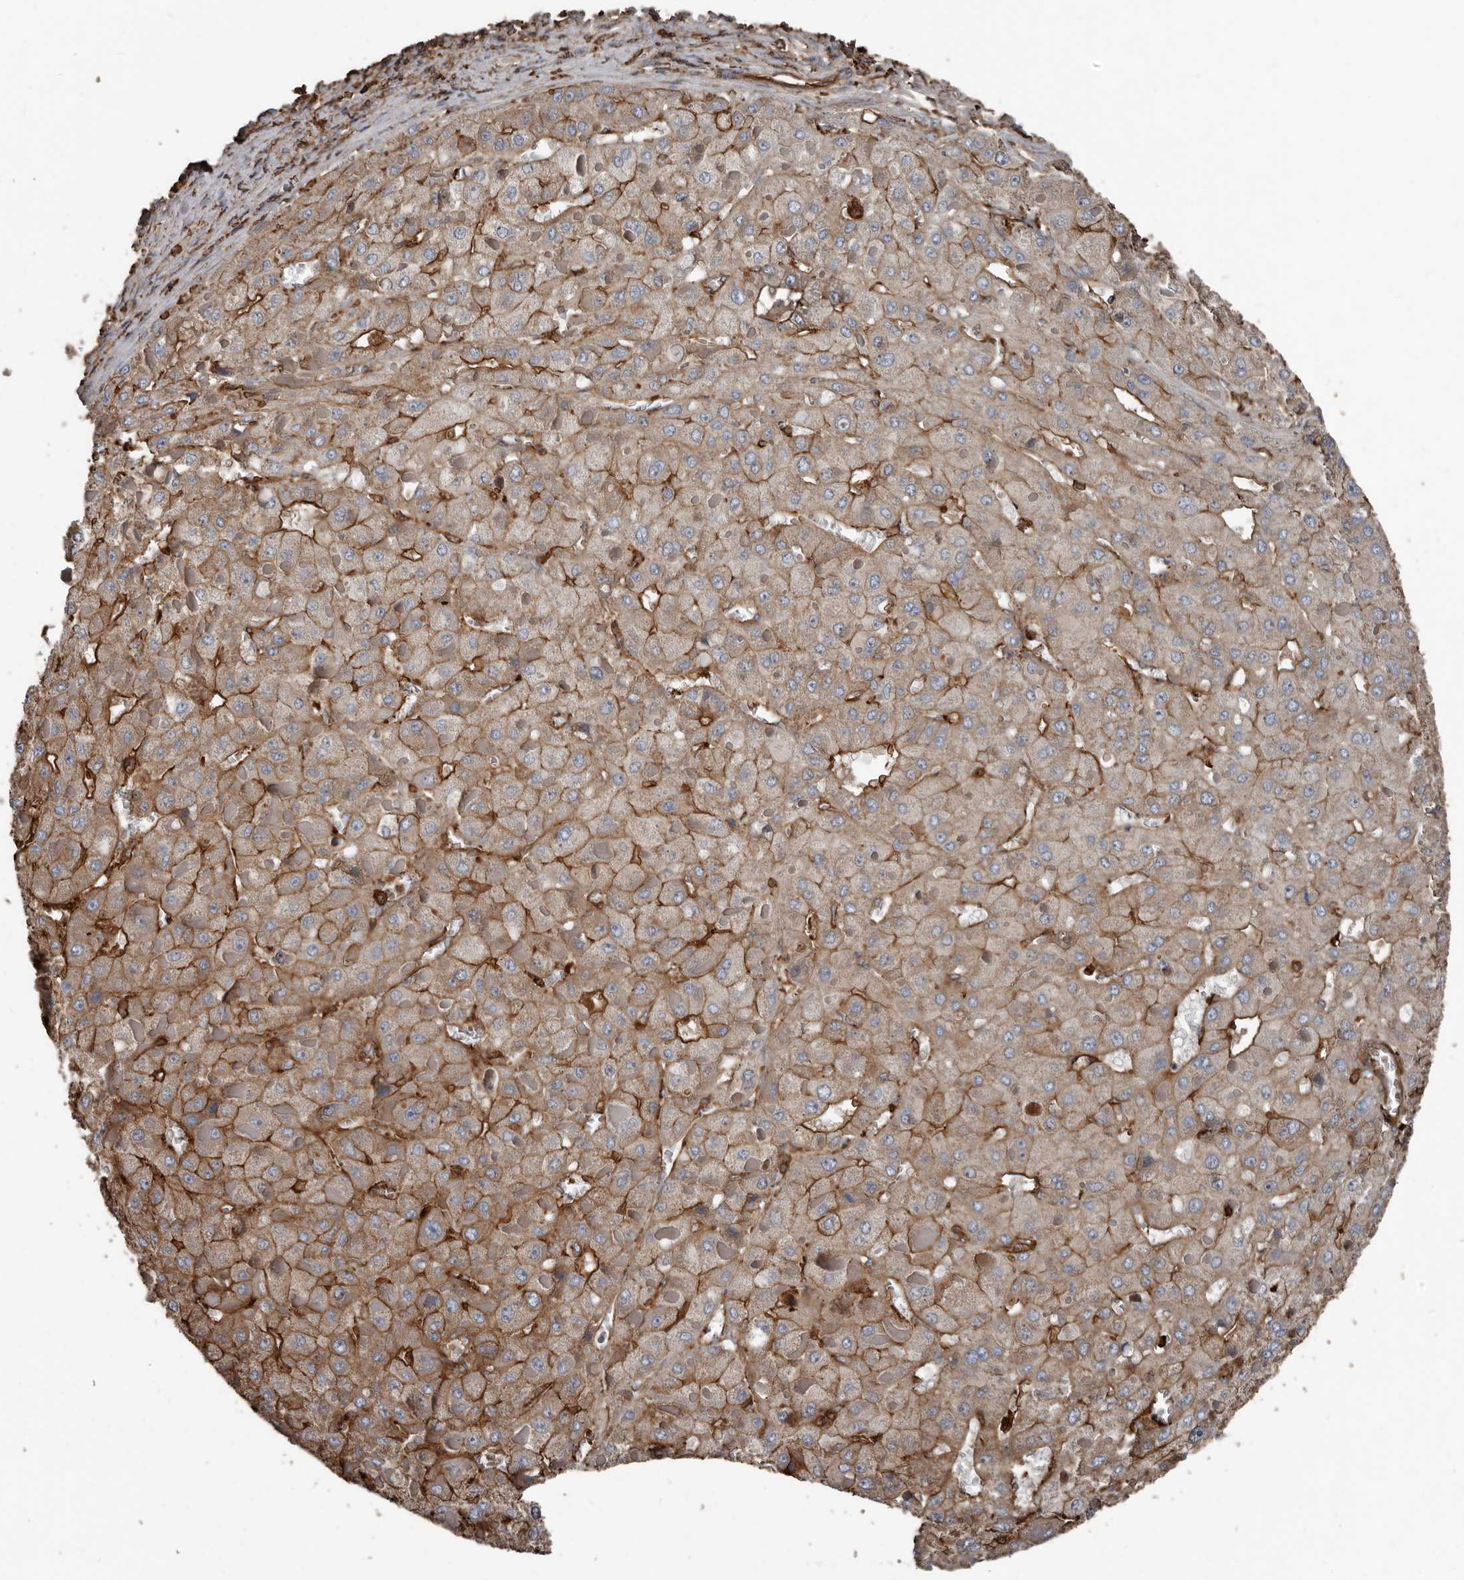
{"staining": {"intensity": "moderate", "quantity": "25%-75%", "location": "cytoplasmic/membranous"}, "tissue": "liver cancer", "cell_type": "Tumor cells", "image_type": "cancer", "snomed": [{"axis": "morphology", "description": "Carcinoma, Hepatocellular, NOS"}, {"axis": "topography", "description": "Liver"}], "caption": "Immunohistochemical staining of liver cancer exhibits medium levels of moderate cytoplasmic/membranous protein positivity in about 25%-75% of tumor cells.", "gene": "DENND6B", "patient": {"sex": "female", "age": 73}}